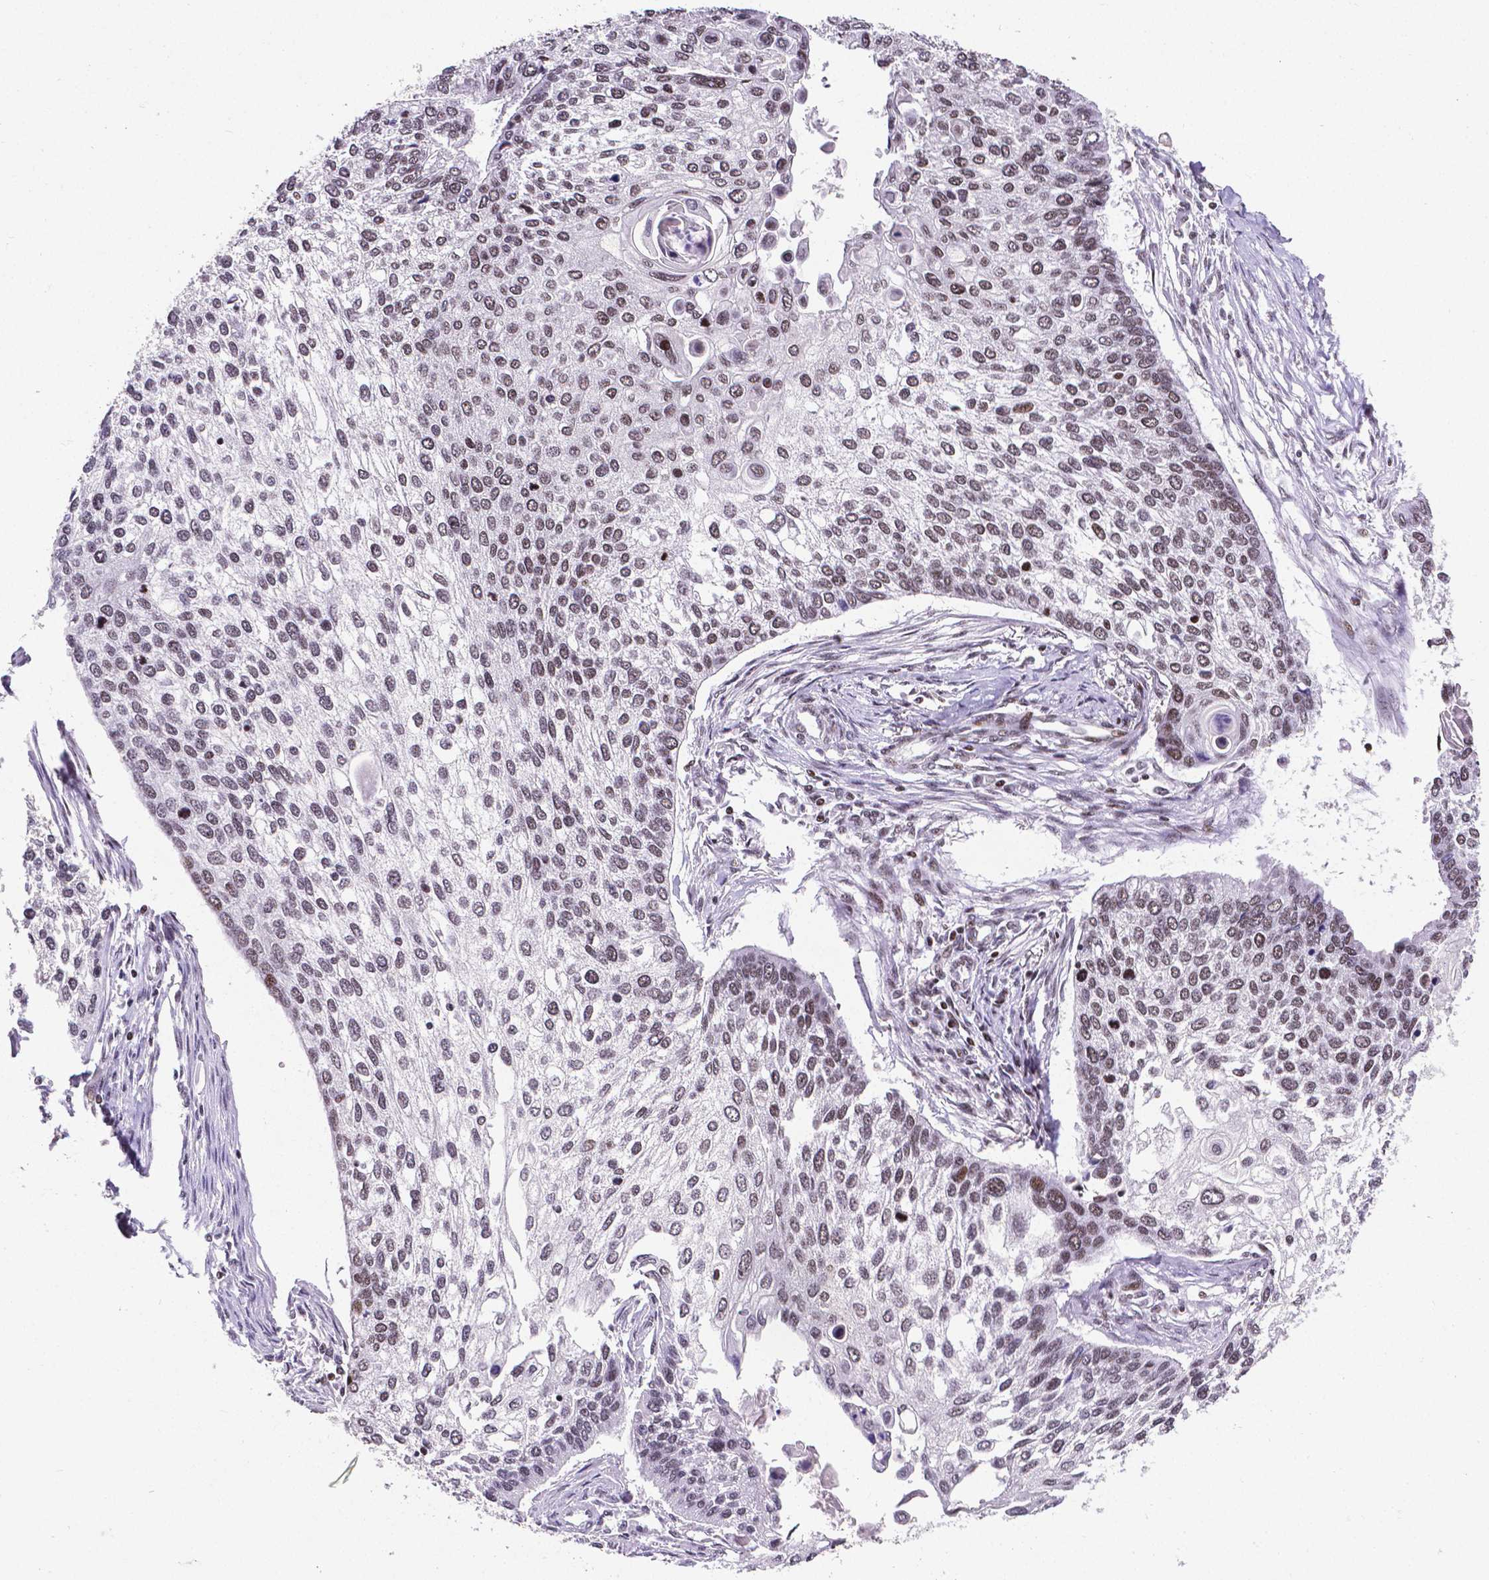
{"staining": {"intensity": "moderate", "quantity": ">75%", "location": "nuclear"}, "tissue": "lung cancer", "cell_type": "Tumor cells", "image_type": "cancer", "snomed": [{"axis": "morphology", "description": "Squamous cell carcinoma, NOS"}, {"axis": "morphology", "description": "Squamous cell carcinoma, metastatic, NOS"}, {"axis": "topography", "description": "Lung"}], "caption": "Moderate nuclear staining is appreciated in approximately >75% of tumor cells in lung squamous cell carcinoma.", "gene": "CTCF", "patient": {"sex": "male", "age": 63}}